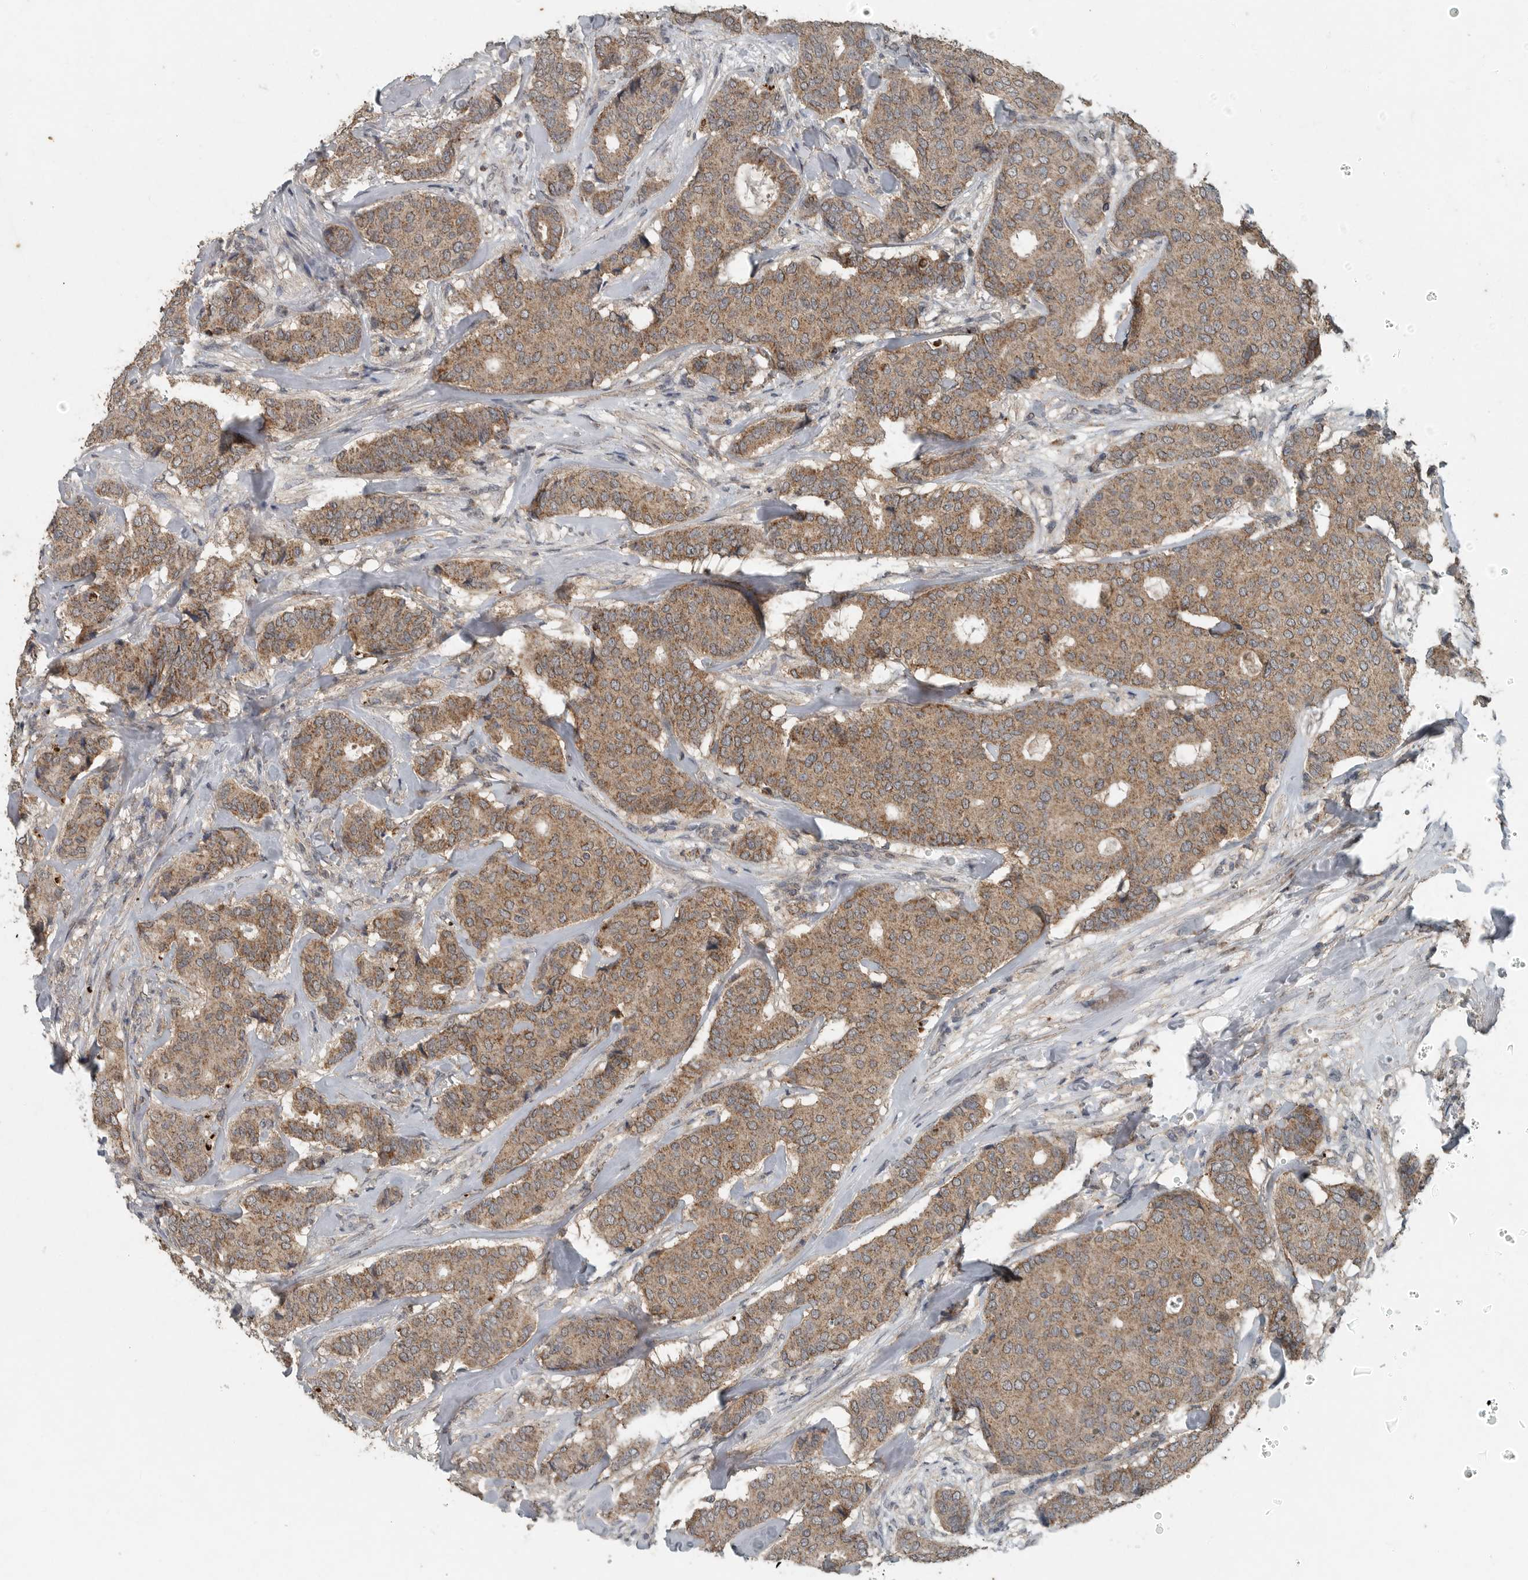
{"staining": {"intensity": "weak", "quantity": ">75%", "location": "cytoplasmic/membranous"}, "tissue": "breast cancer", "cell_type": "Tumor cells", "image_type": "cancer", "snomed": [{"axis": "morphology", "description": "Duct carcinoma"}, {"axis": "topography", "description": "Breast"}], "caption": "Breast cancer stained with a brown dye reveals weak cytoplasmic/membranous positive positivity in approximately >75% of tumor cells.", "gene": "IL6ST", "patient": {"sex": "female", "age": 75}}